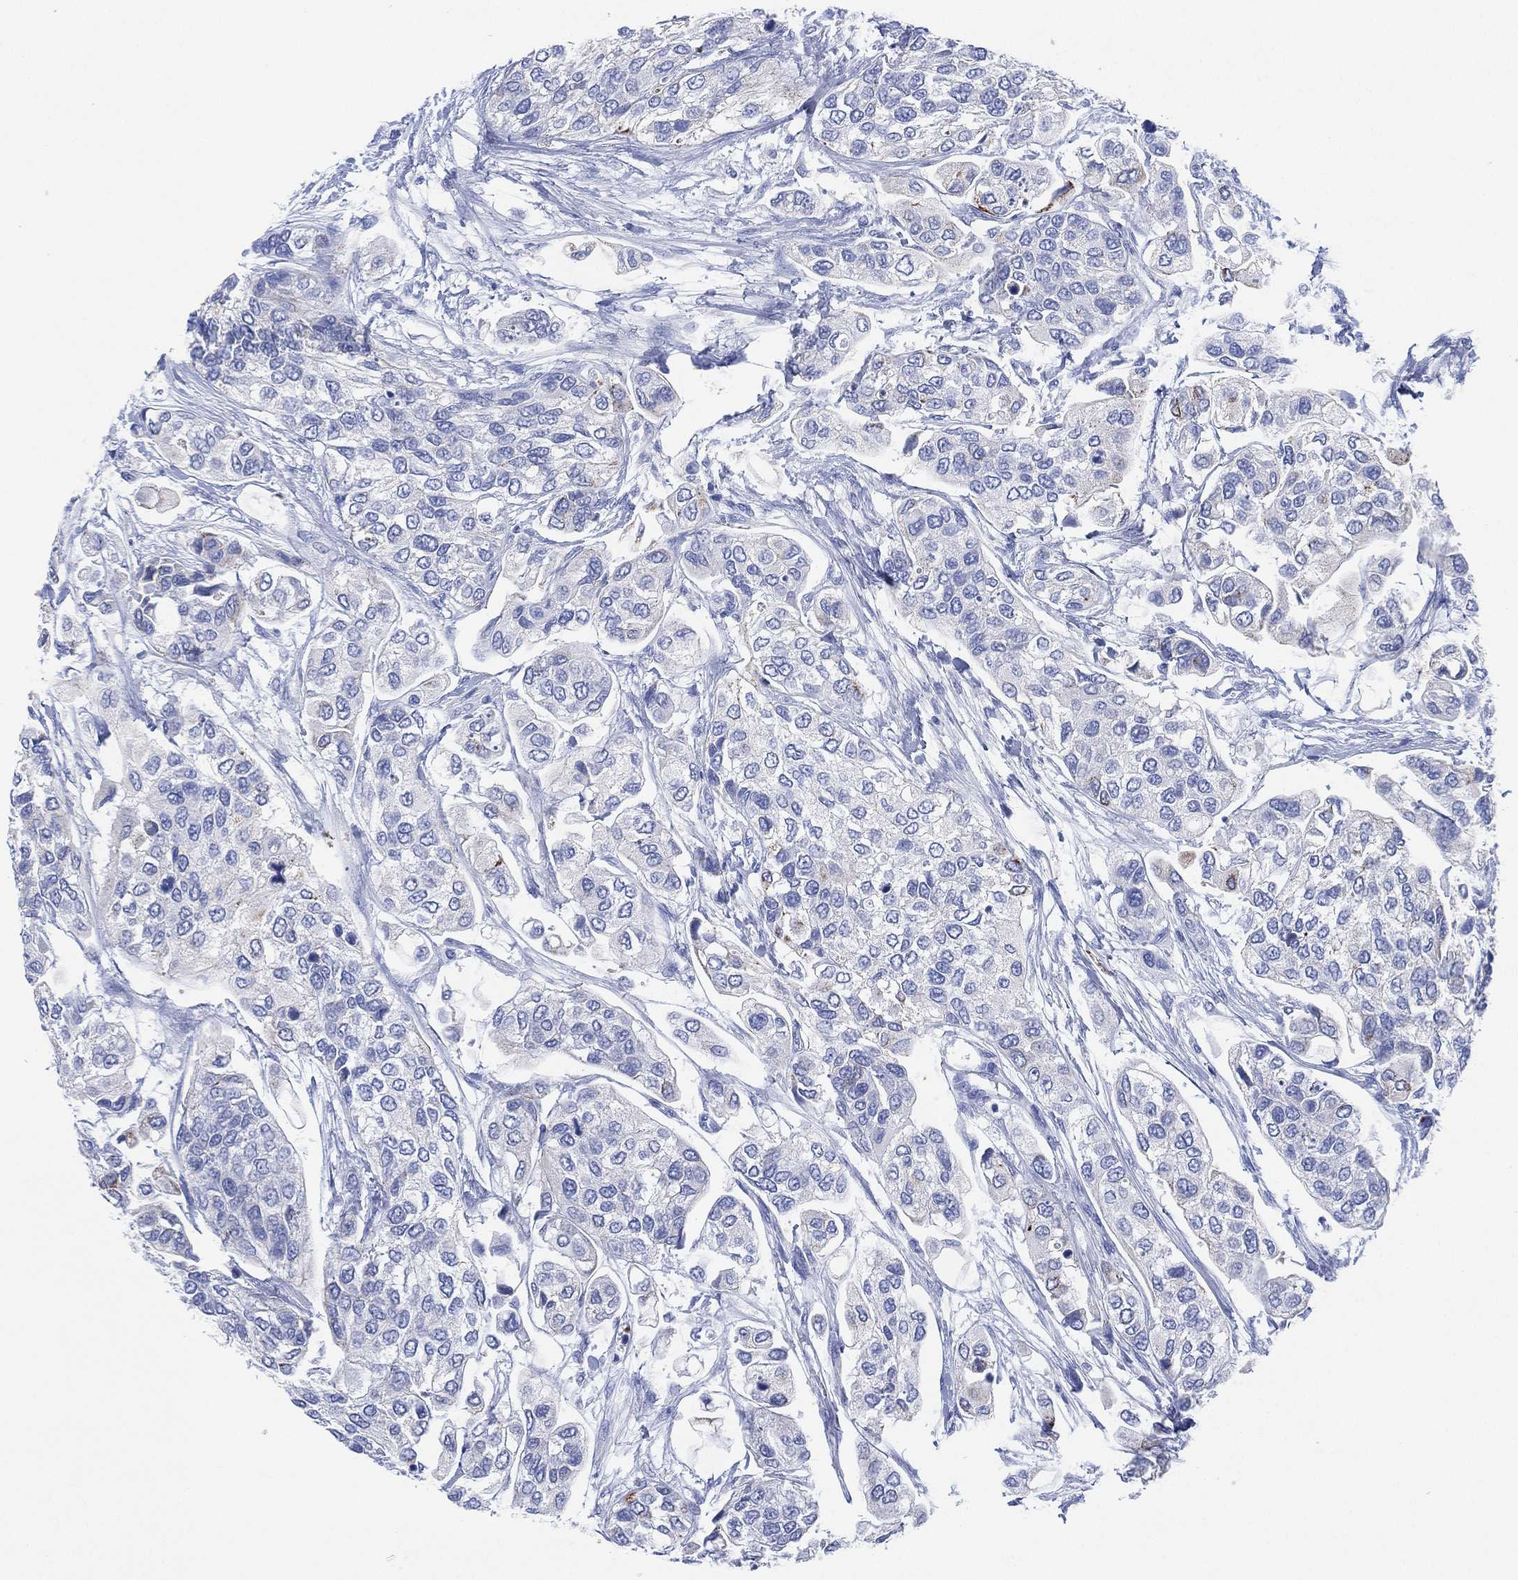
{"staining": {"intensity": "negative", "quantity": "none", "location": "none"}, "tissue": "urothelial cancer", "cell_type": "Tumor cells", "image_type": "cancer", "snomed": [{"axis": "morphology", "description": "Urothelial carcinoma, High grade"}, {"axis": "topography", "description": "Urinary bladder"}], "caption": "DAB (3,3'-diaminobenzidine) immunohistochemical staining of high-grade urothelial carcinoma displays no significant expression in tumor cells.", "gene": "SLC9C2", "patient": {"sex": "male", "age": 77}}